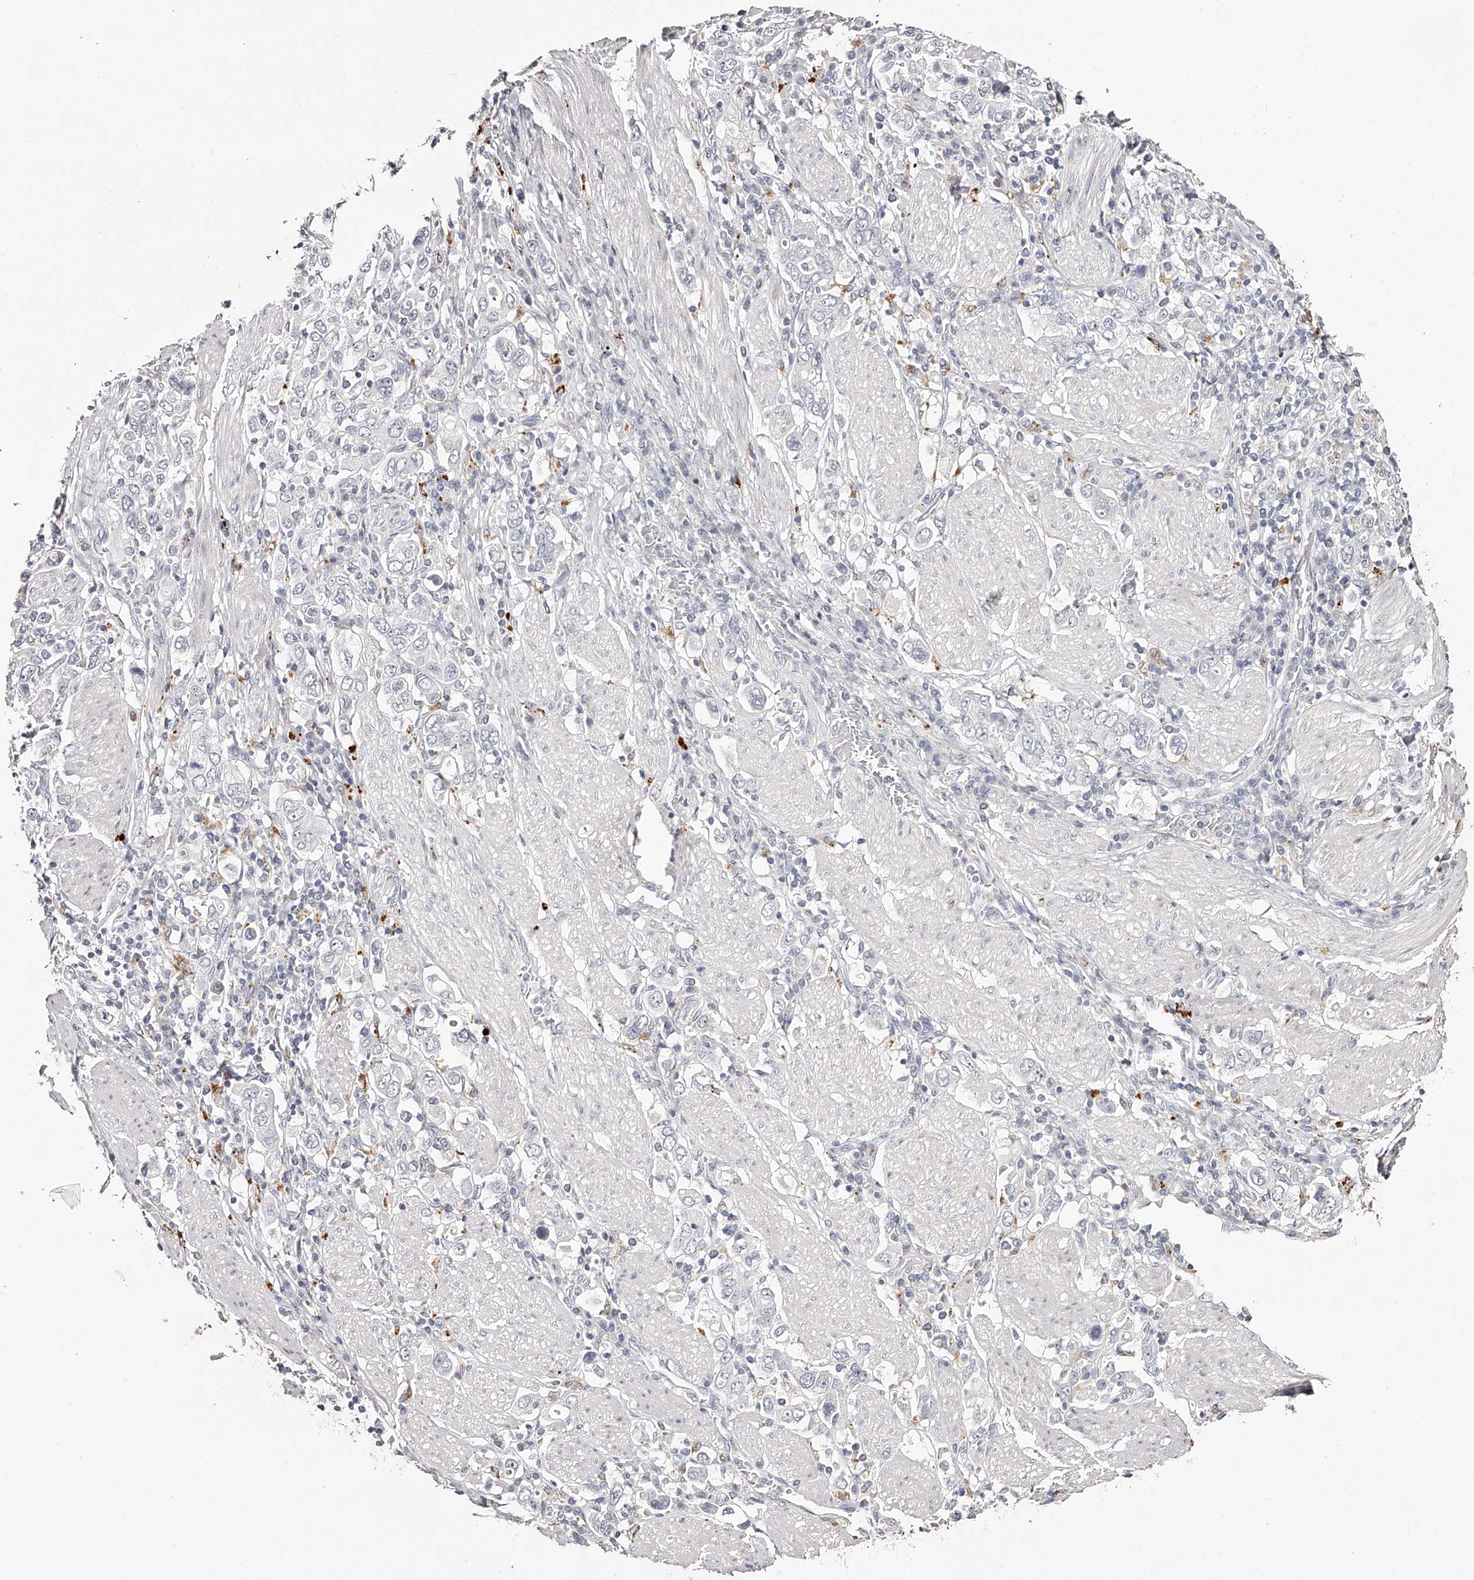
{"staining": {"intensity": "negative", "quantity": "none", "location": "none"}, "tissue": "stomach cancer", "cell_type": "Tumor cells", "image_type": "cancer", "snomed": [{"axis": "morphology", "description": "Adenocarcinoma, NOS"}, {"axis": "topography", "description": "Stomach, upper"}], "caption": "An immunohistochemistry (IHC) image of stomach cancer (adenocarcinoma) is shown. There is no staining in tumor cells of stomach cancer (adenocarcinoma).", "gene": "SLC35D3", "patient": {"sex": "male", "age": 62}}